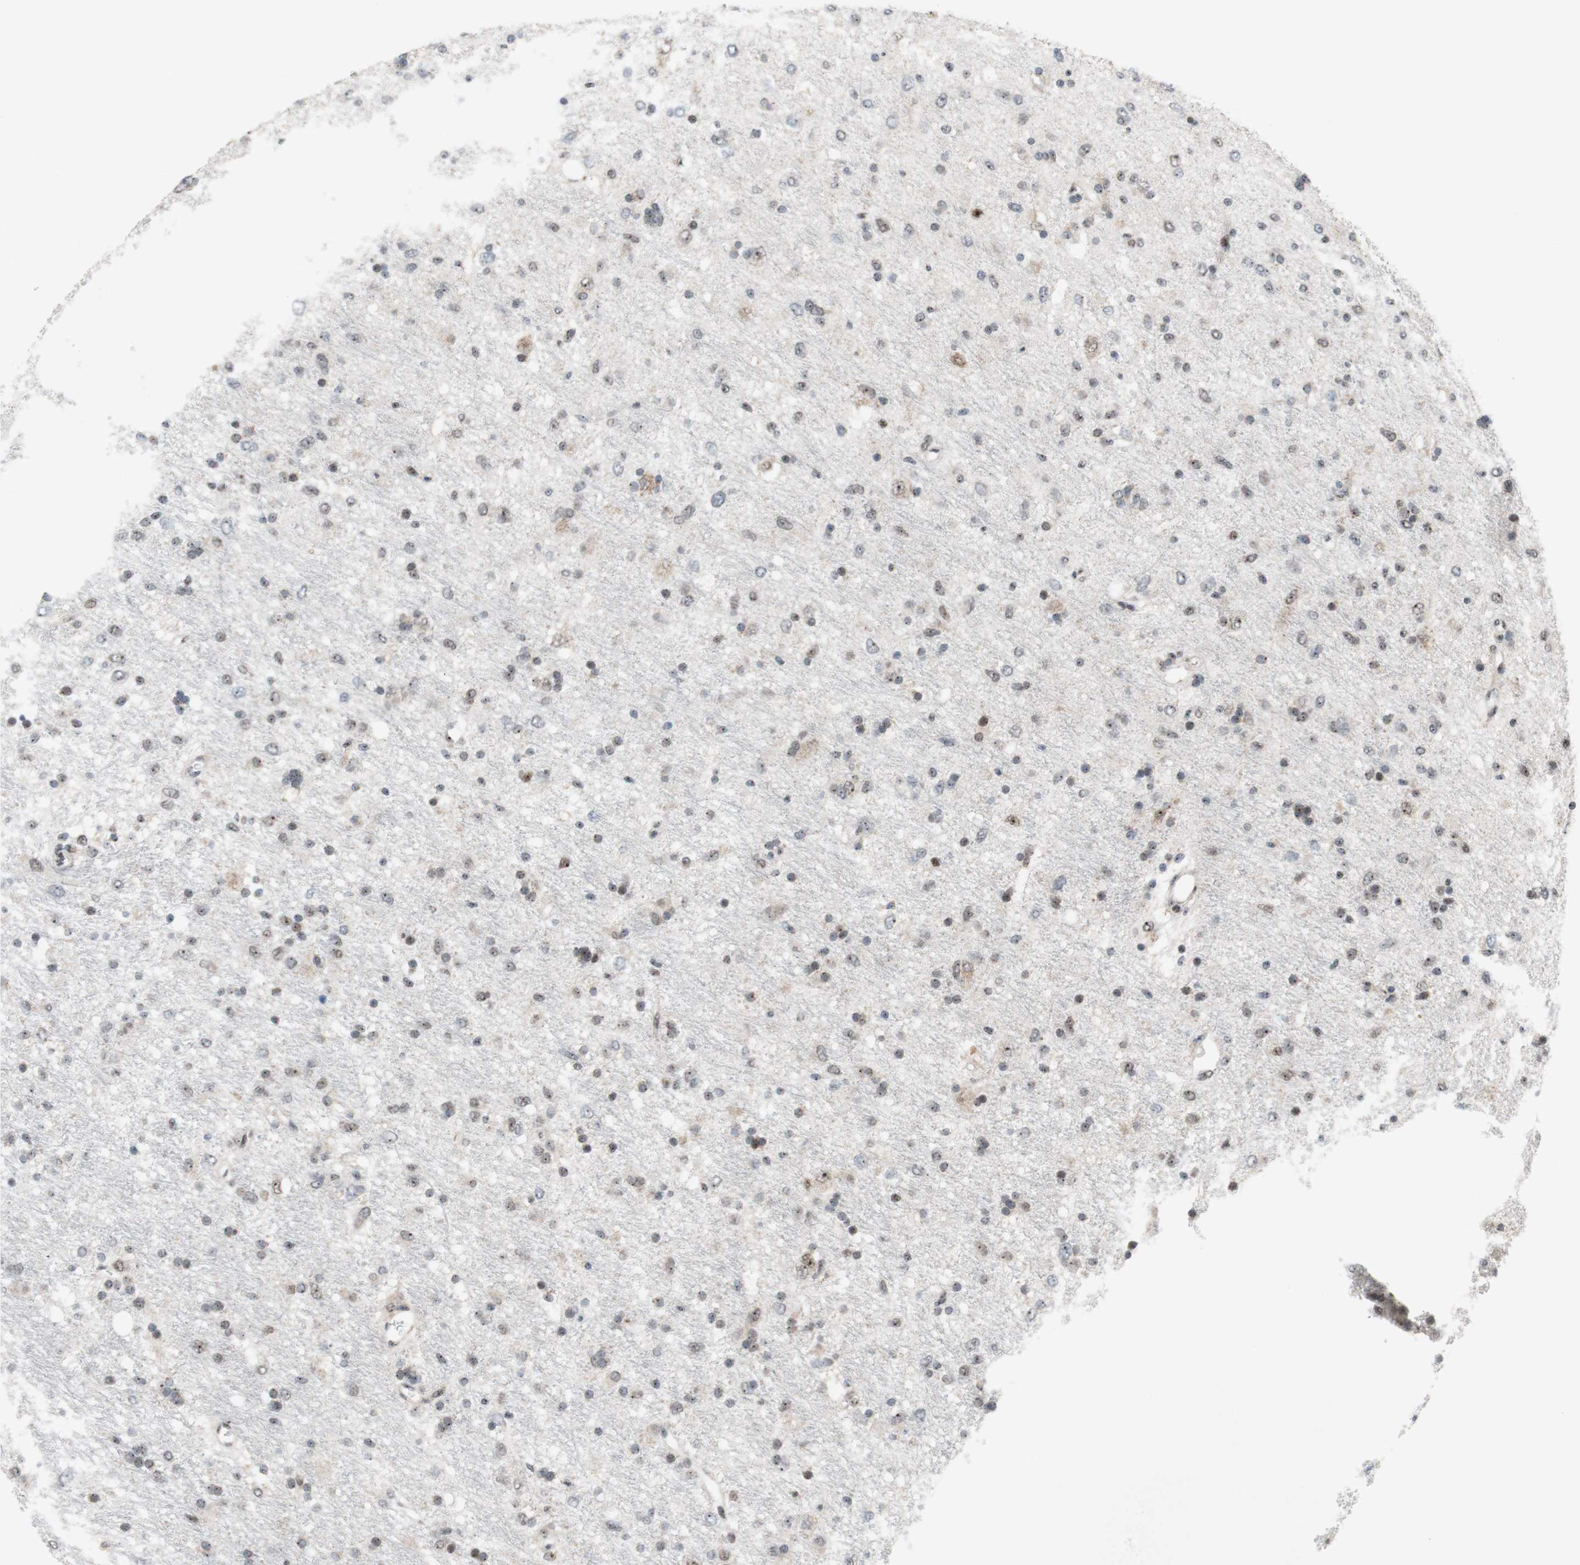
{"staining": {"intensity": "weak", "quantity": "<25%", "location": "nuclear"}, "tissue": "glioma", "cell_type": "Tumor cells", "image_type": "cancer", "snomed": [{"axis": "morphology", "description": "Glioma, malignant, Low grade"}, {"axis": "topography", "description": "Brain"}], "caption": "An immunohistochemistry image of glioma is shown. There is no staining in tumor cells of glioma.", "gene": "POLR1A", "patient": {"sex": "male", "age": 77}}